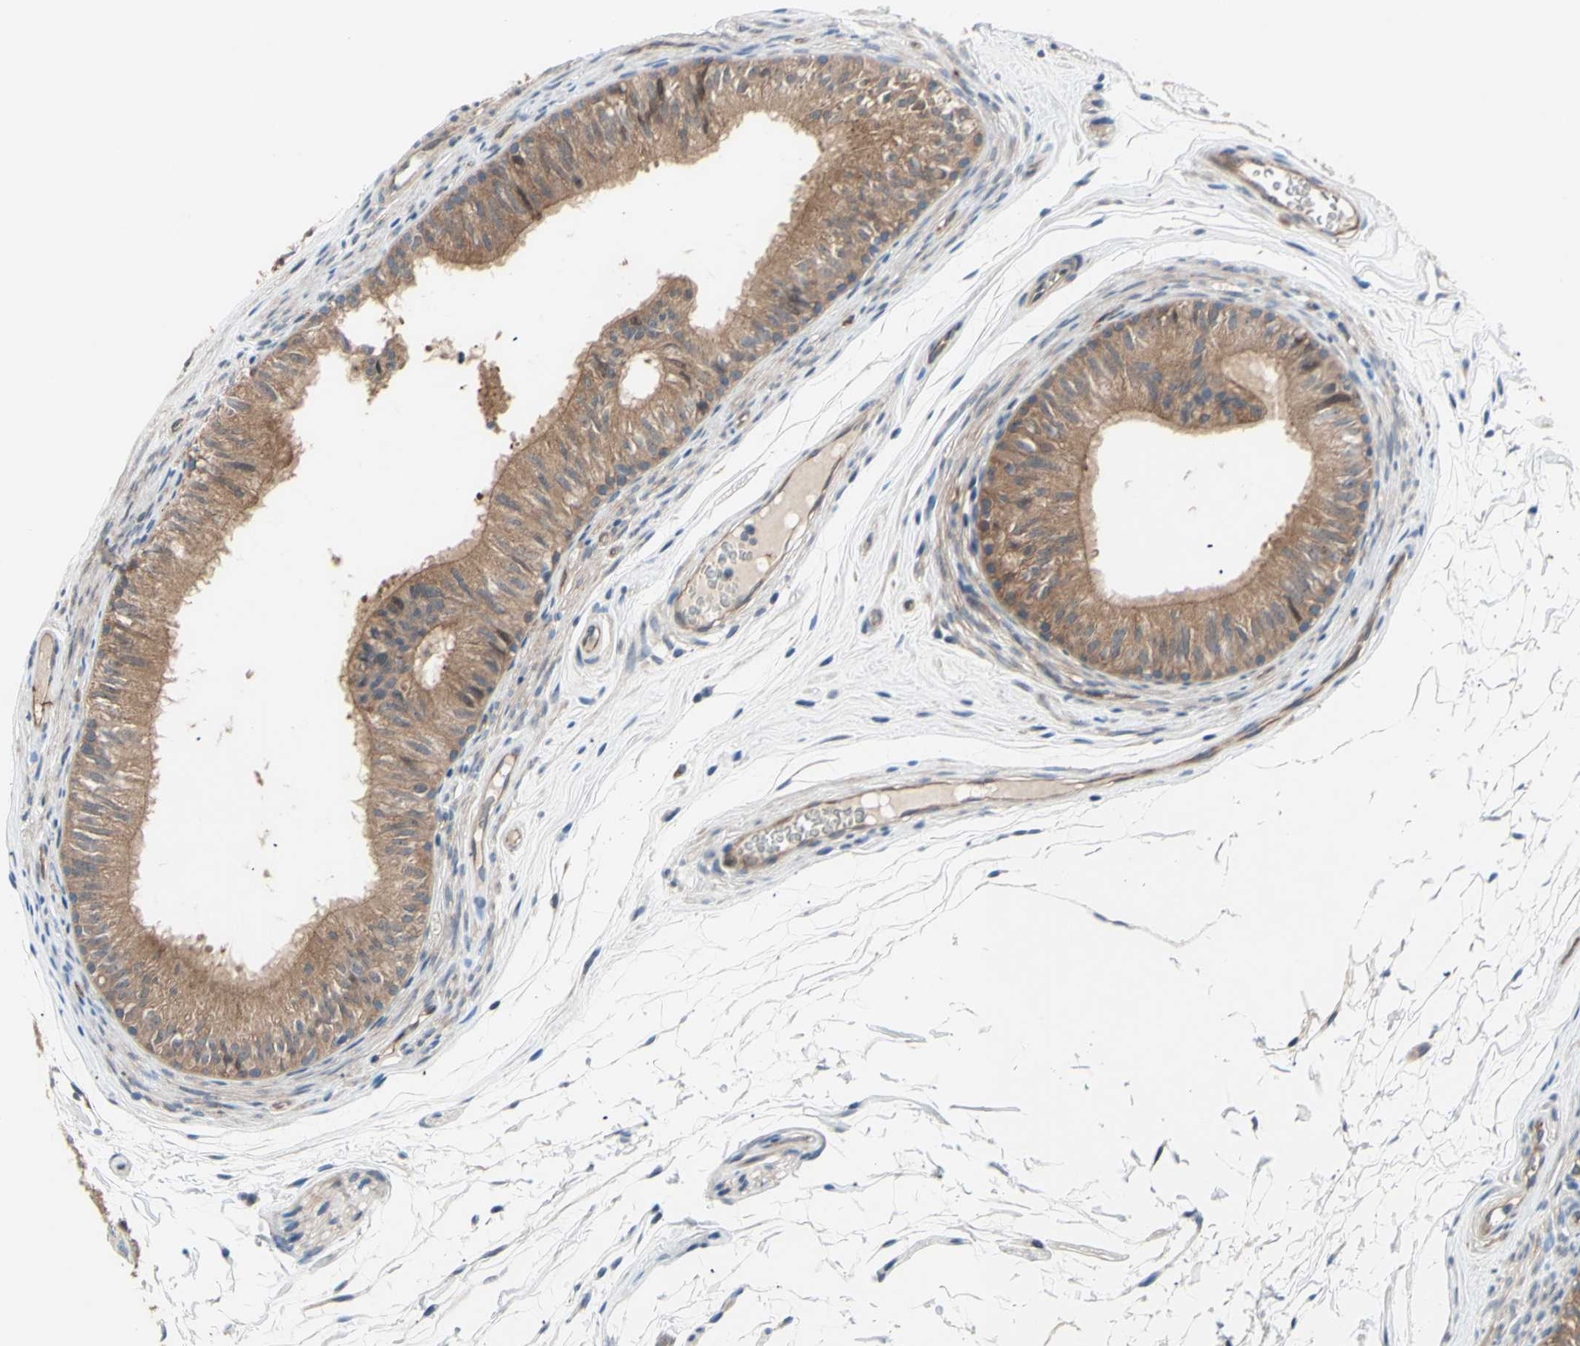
{"staining": {"intensity": "moderate", "quantity": ">75%", "location": "cytoplasmic/membranous"}, "tissue": "epididymis", "cell_type": "Glandular cells", "image_type": "normal", "snomed": [{"axis": "morphology", "description": "Normal tissue, NOS"}, {"axis": "topography", "description": "Epididymis"}], "caption": "Protein staining of benign epididymis displays moderate cytoplasmic/membranous expression in about >75% of glandular cells.", "gene": "DYNLRB1", "patient": {"sex": "male", "age": 36}}